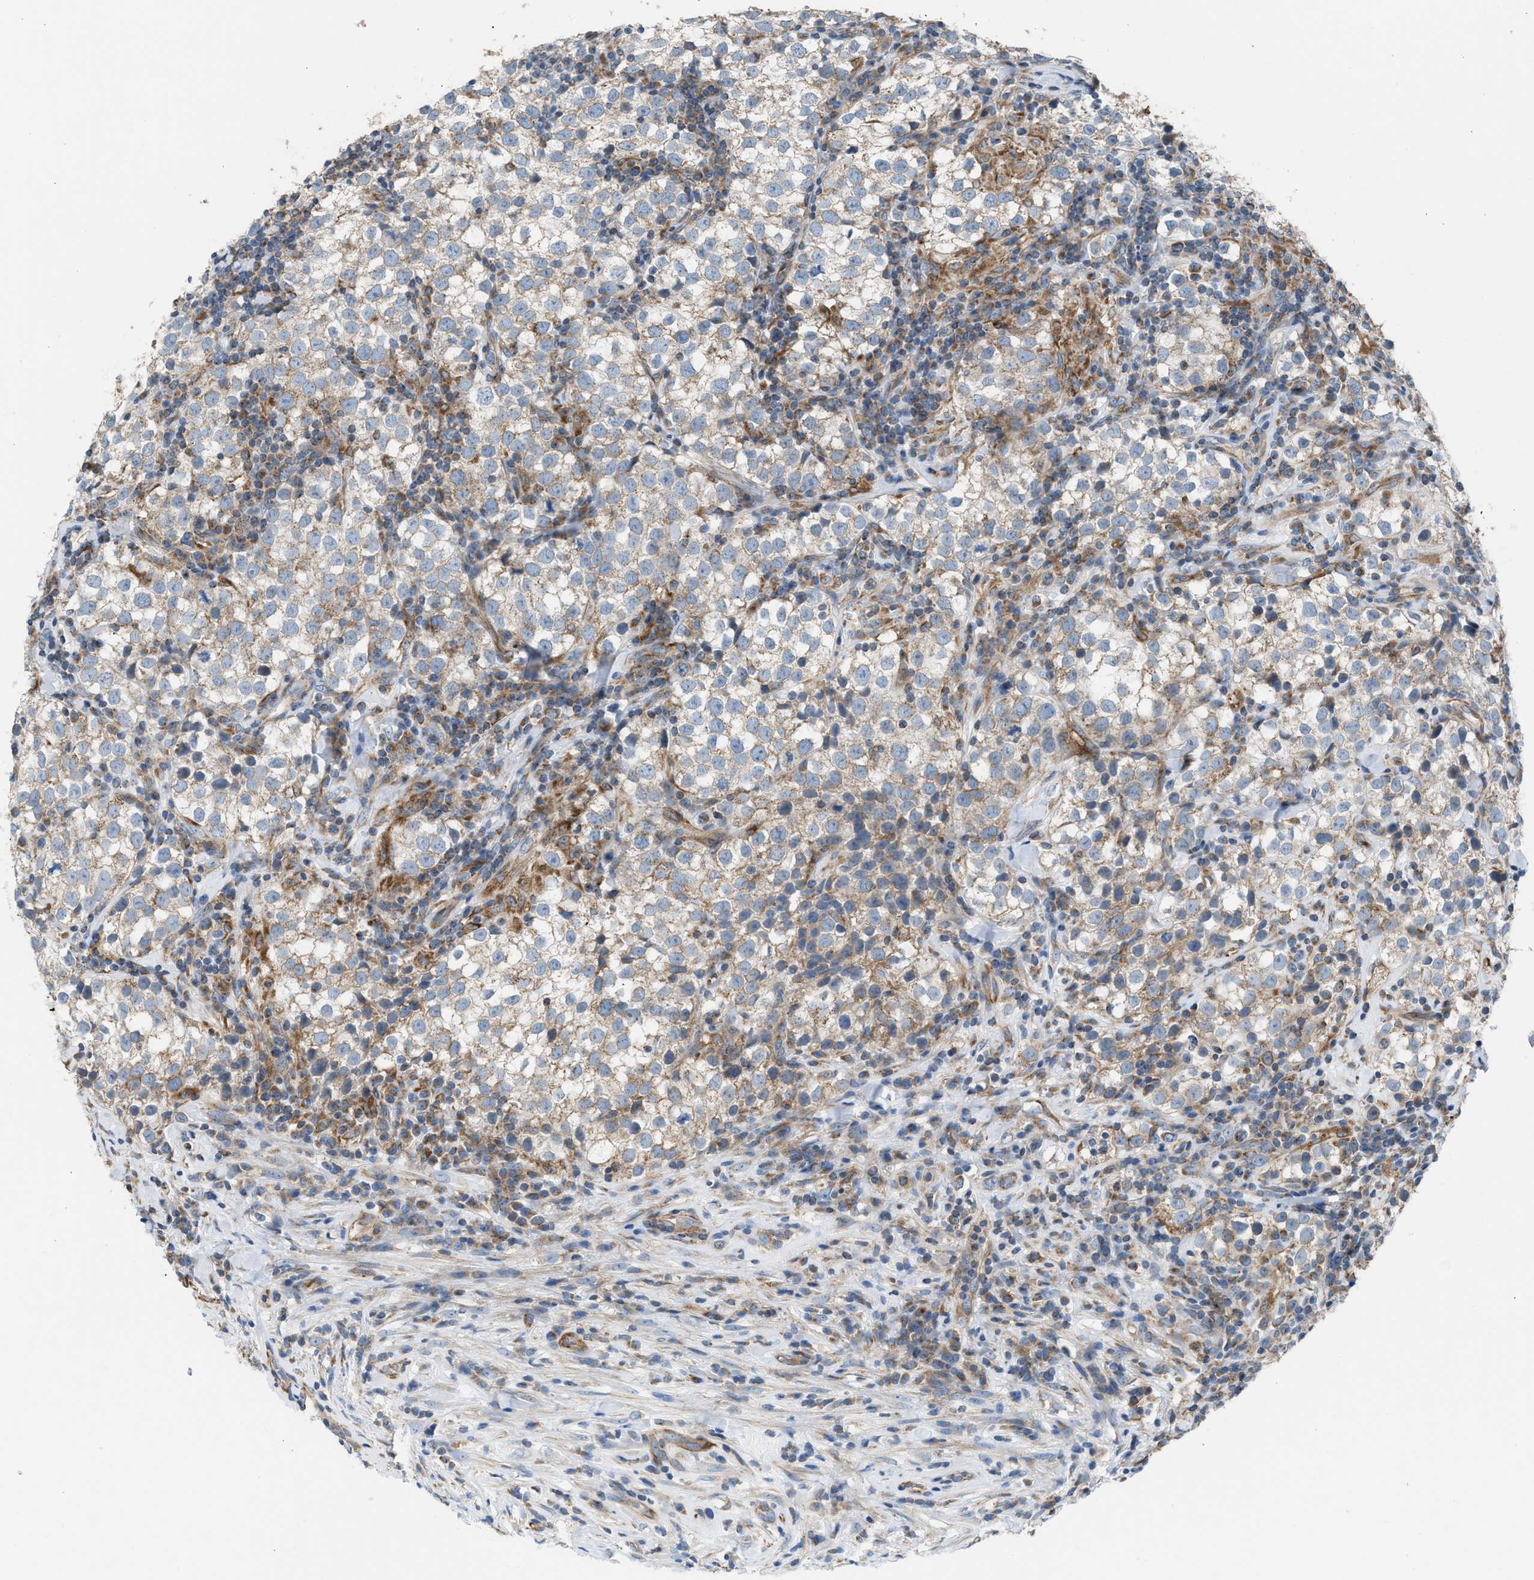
{"staining": {"intensity": "weak", "quantity": "<25%", "location": "cytoplasmic/membranous"}, "tissue": "testis cancer", "cell_type": "Tumor cells", "image_type": "cancer", "snomed": [{"axis": "morphology", "description": "Seminoma, NOS"}, {"axis": "morphology", "description": "Carcinoma, Embryonal, NOS"}, {"axis": "topography", "description": "Testis"}], "caption": "Seminoma (testis) was stained to show a protein in brown. There is no significant expression in tumor cells.", "gene": "SLC10A3", "patient": {"sex": "male", "age": 36}}